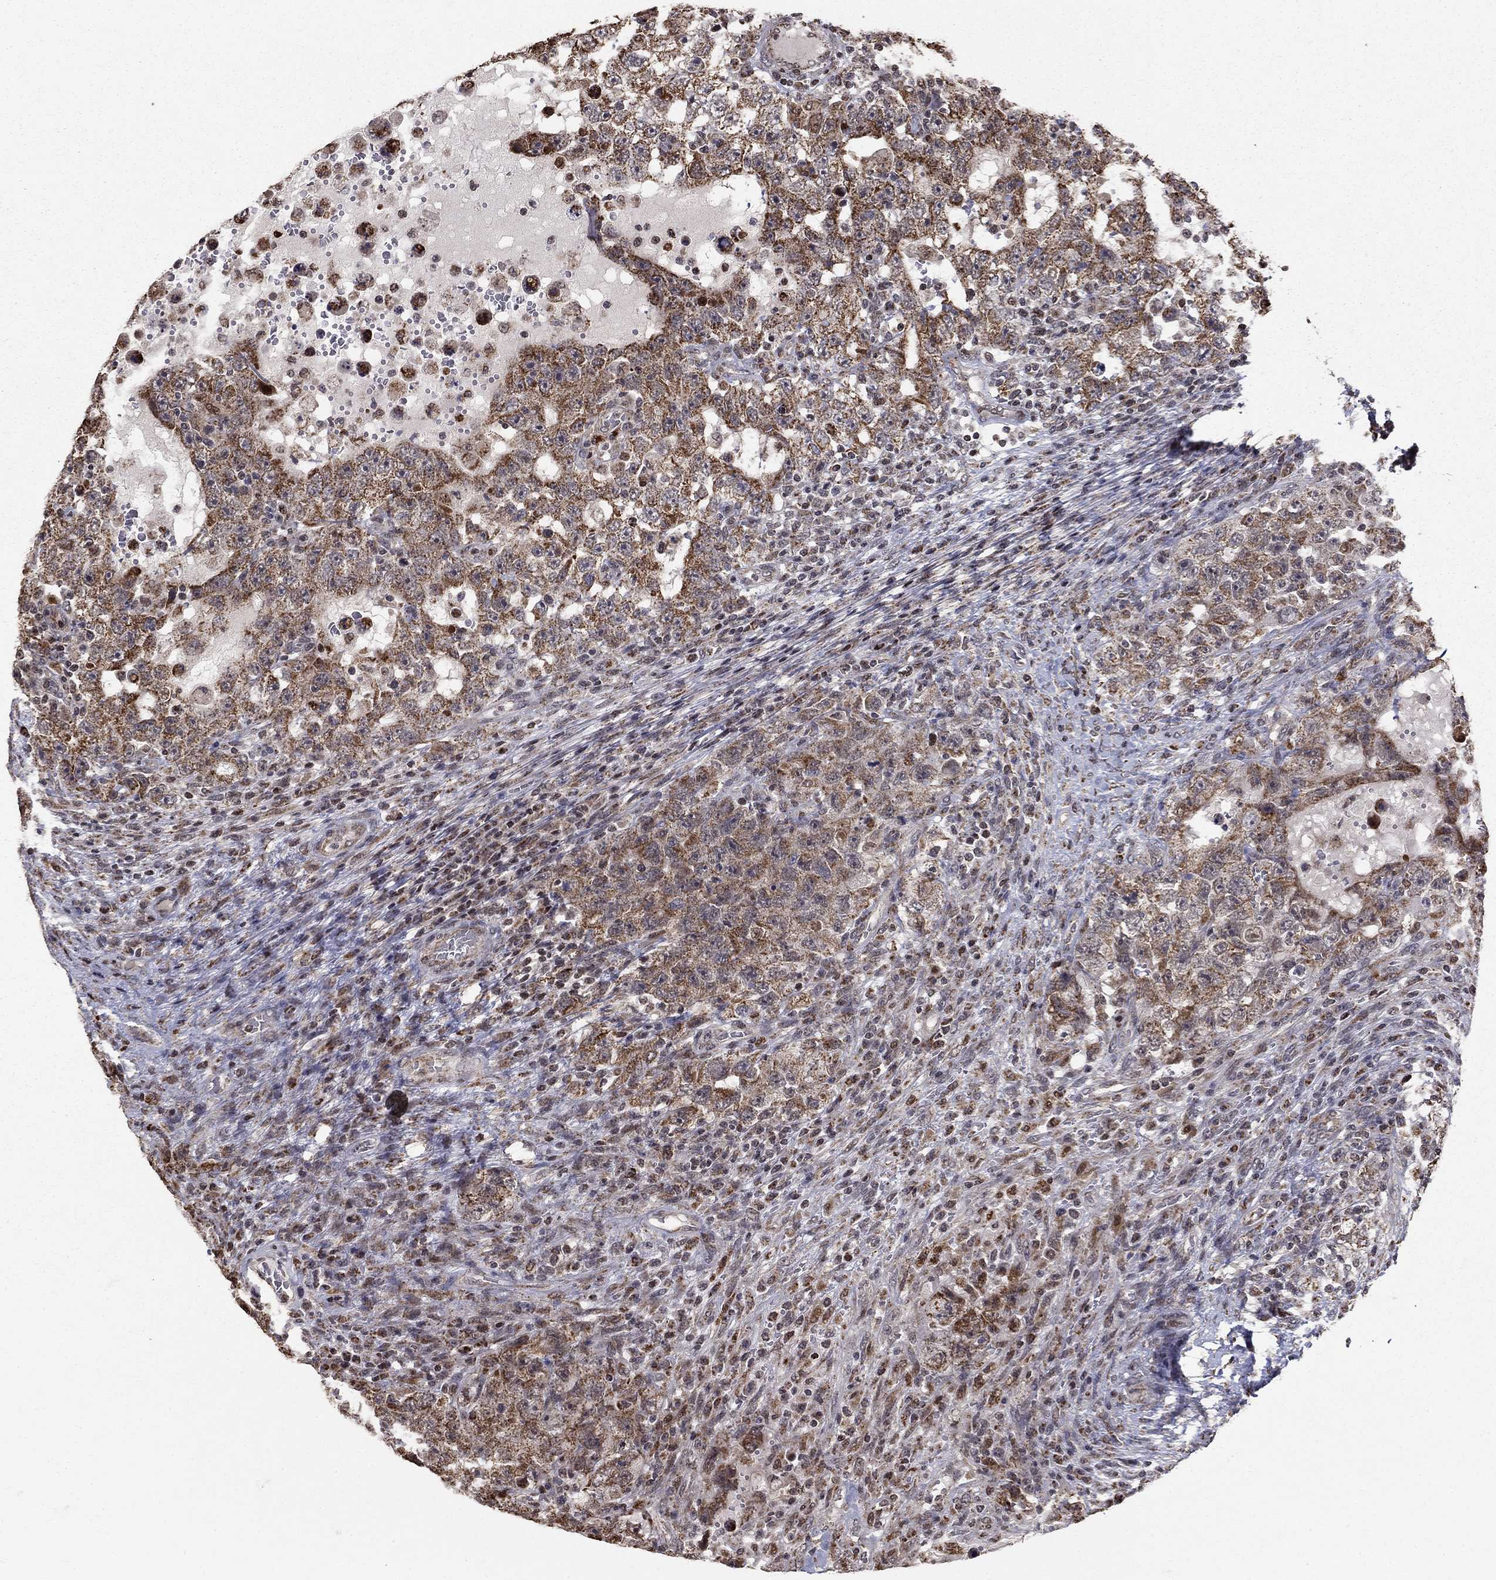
{"staining": {"intensity": "moderate", "quantity": ">75%", "location": "cytoplasmic/membranous"}, "tissue": "testis cancer", "cell_type": "Tumor cells", "image_type": "cancer", "snomed": [{"axis": "morphology", "description": "Carcinoma, Embryonal, NOS"}, {"axis": "topography", "description": "Testis"}], "caption": "Tumor cells show medium levels of moderate cytoplasmic/membranous expression in approximately >75% of cells in human testis cancer (embryonal carcinoma).", "gene": "ACOT13", "patient": {"sex": "male", "age": 26}}